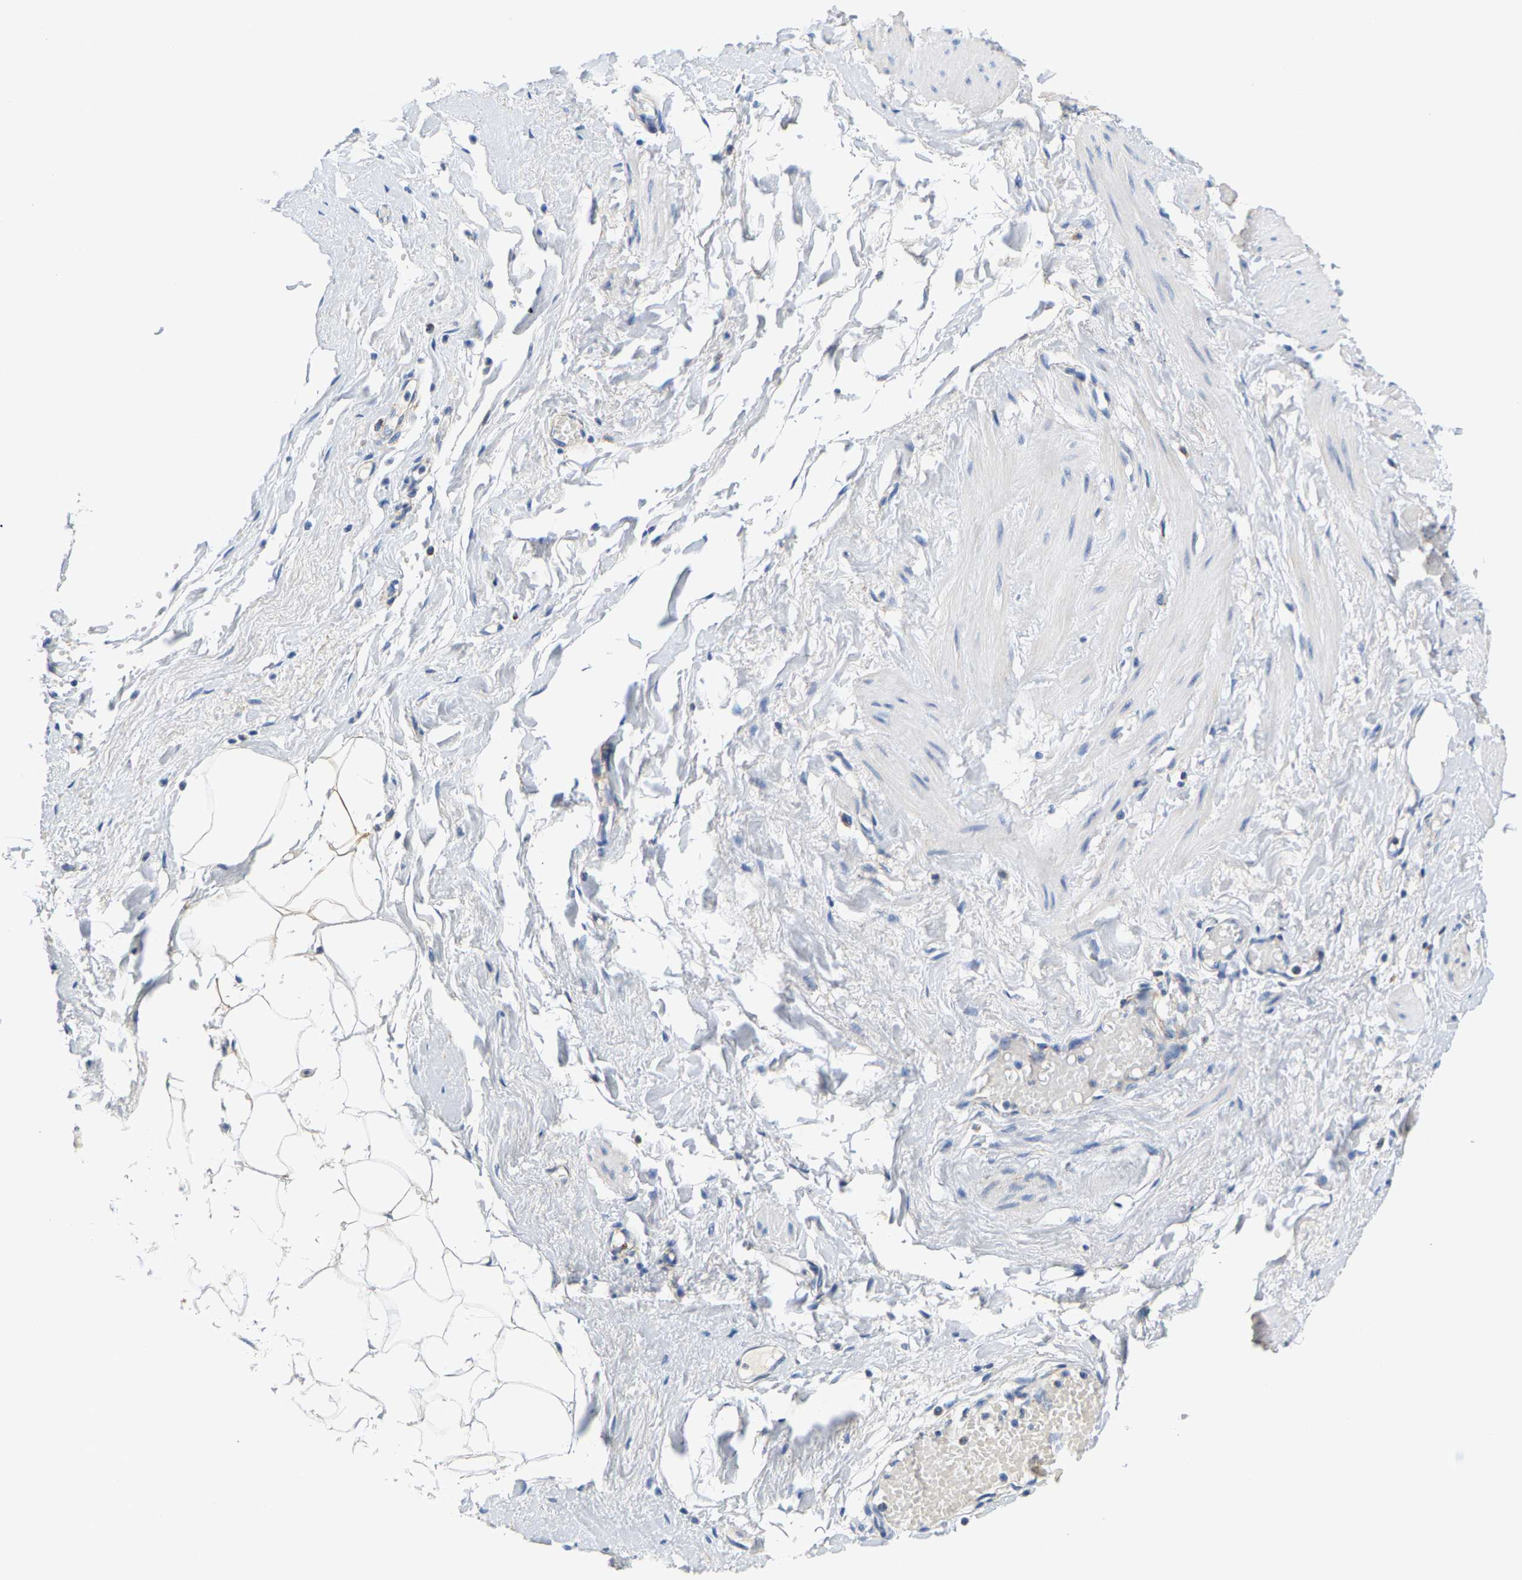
{"staining": {"intensity": "negative", "quantity": "none", "location": "none"}, "tissue": "adipose tissue", "cell_type": "Adipocytes", "image_type": "normal", "snomed": [{"axis": "morphology", "description": "Normal tissue, NOS"}, {"axis": "topography", "description": "Soft tissue"}], "caption": "Immunohistochemistry of unremarkable adipose tissue reveals no positivity in adipocytes.", "gene": "SHMT2", "patient": {"sex": "male", "age": 72}}